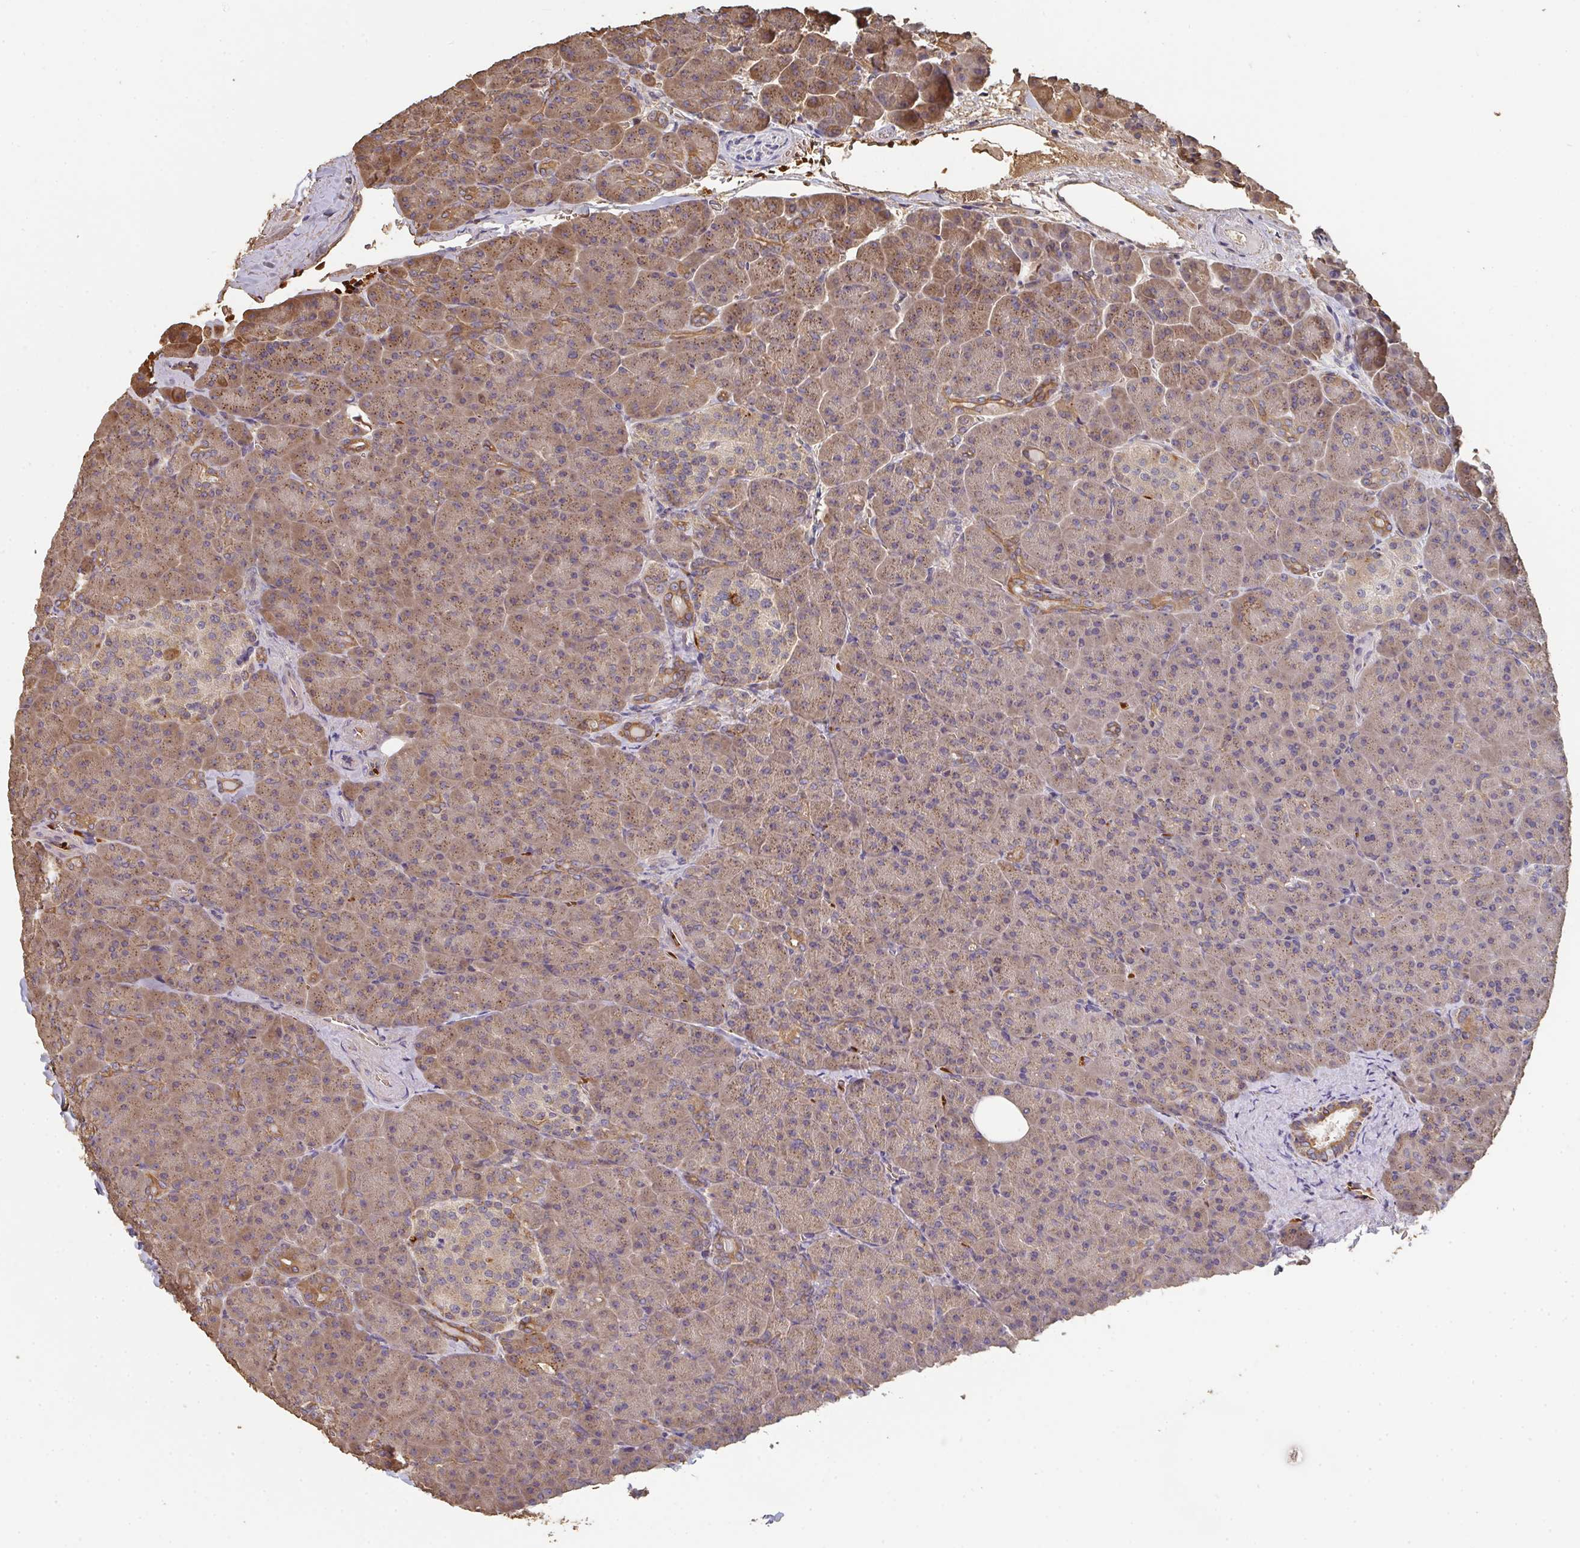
{"staining": {"intensity": "moderate", "quantity": ">75%", "location": "cytoplasmic/membranous"}, "tissue": "pancreas", "cell_type": "Exocrine glandular cells", "image_type": "normal", "snomed": [{"axis": "morphology", "description": "Normal tissue, NOS"}, {"axis": "topography", "description": "Pancreas"}], "caption": "DAB immunohistochemical staining of normal pancreas shows moderate cytoplasmic/membranous protein positivity in about >75% of exocrine glandular cells.", "gene": "POLG", "patient": {"sex": "female", "age": 74}}